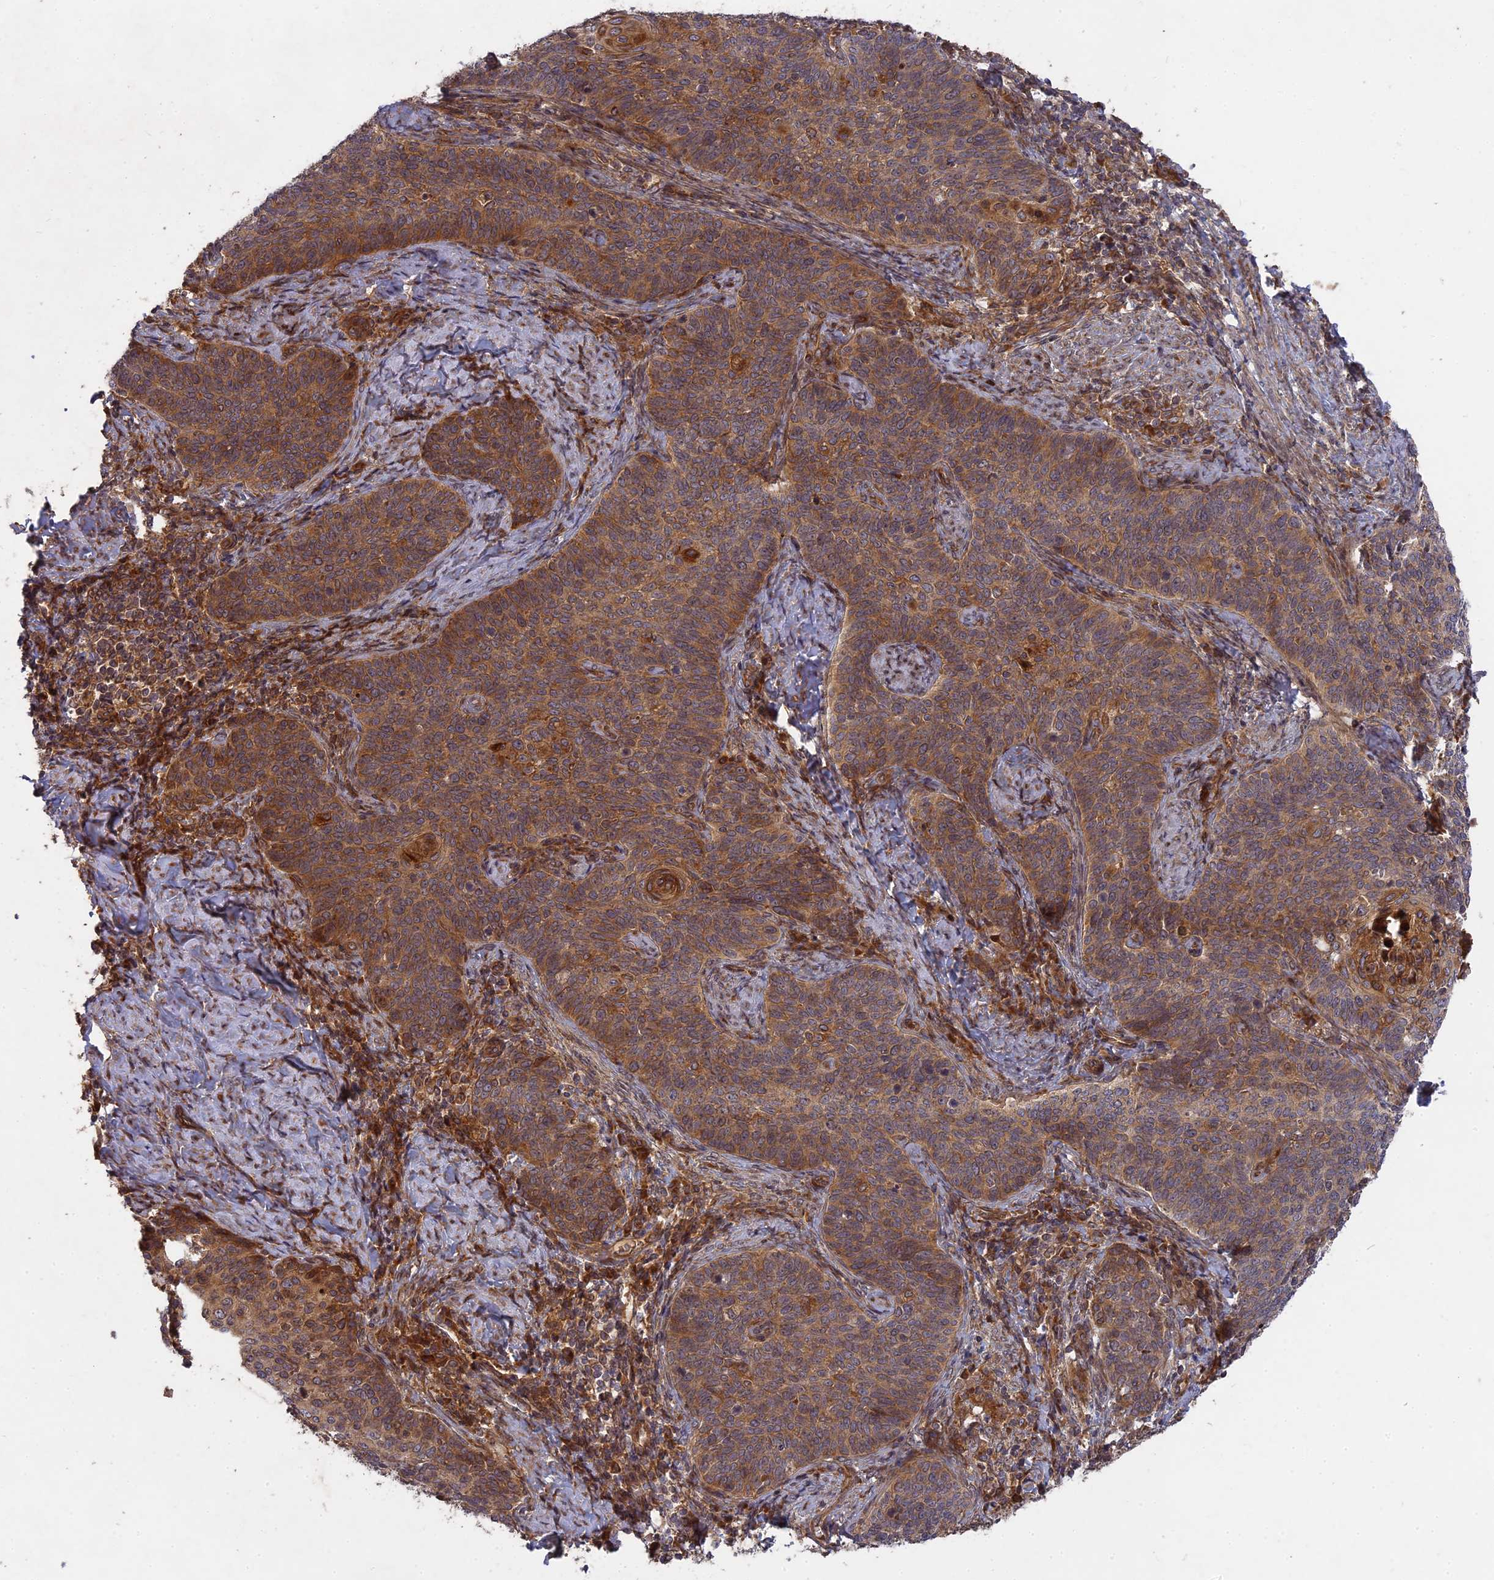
{"staining": {"intensity": "moderate", "quantity": ">75%", "location": "cytoplasmic/membranous"}, "tissue": "cervical cancer", "cell_type": "Tumor cells", "image_type": "cancer", "snomed": [{"axis": "morphology", "description": "Normal tissue, NOS"}, {"axis": "morphology", "description": "Squamous cell carcinoma, NOS"}, {"axis": "topography", "description": "Cervix"}], "caption": "Squamous cell carcinoma (cervical) stained with a protein marker exhibits moderate staining in tumor cells.", "gene": "TMUB2", "patient": {"sex": "female", "age": 39}}